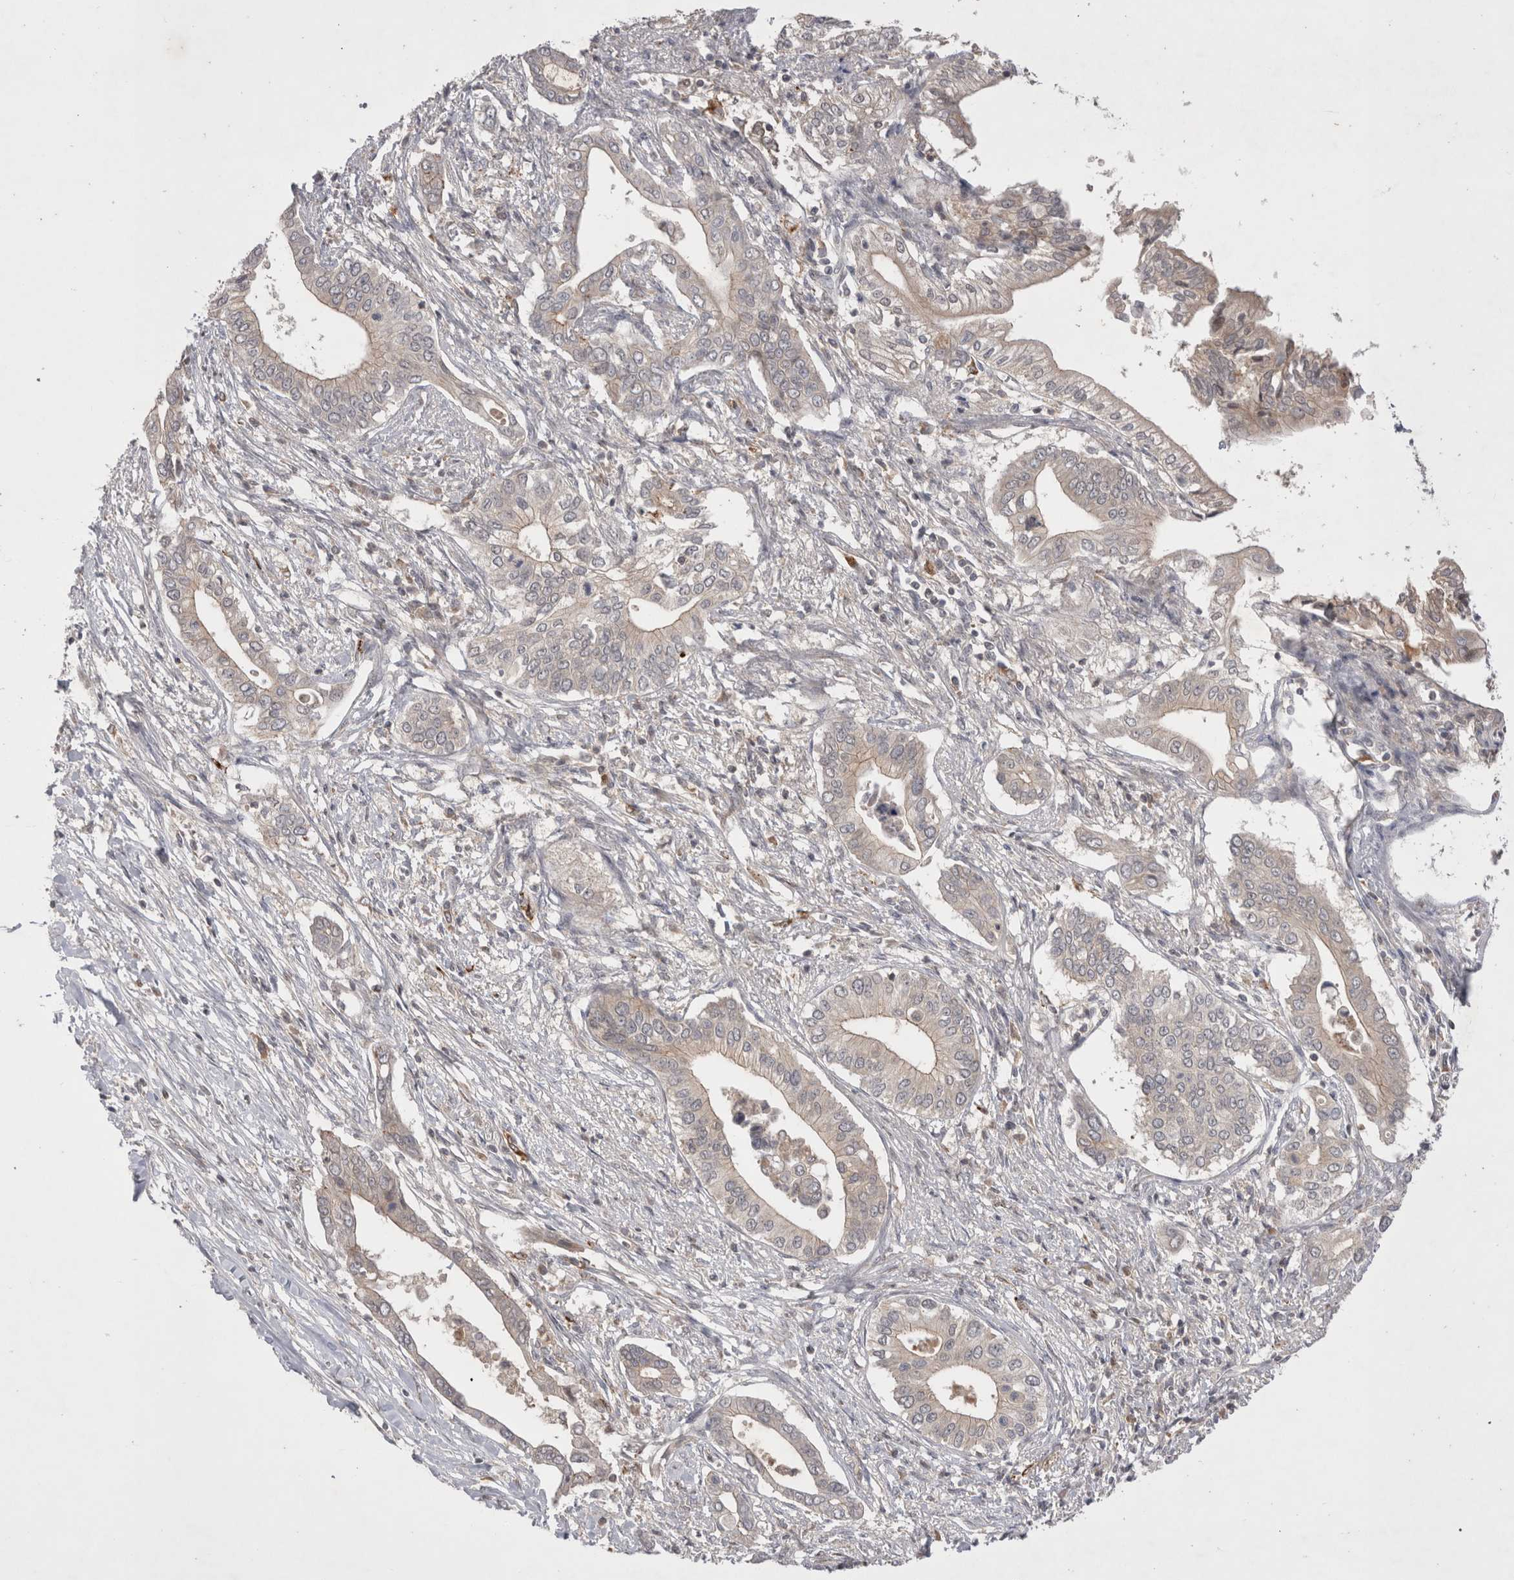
{"staining": {"intensity": "weak", "quantity": "25%-75%", "location": "cytoplasmic/membranous"}, "tissue": "pancreatic cancer", "cell_type": "Tumor cells", "image_type": "cancer", "snomed": [{"axis": "morphology", "description": "Normal tissue, NOS"}, {"axis": "morphology", "description": "Adenocarcinoma, NOS"}, {"axis": "topography", "description": "Pancreas"}, {"axis": "topography", "description": "Peripheral nerve tissue"}], "caption": "Adenocarcinoma (pancreatic) stained with a protein marker shows weak staining in tumor cells.", "gene": "PLEKHM1", "patient": {"sex": "male", "age": 59}}